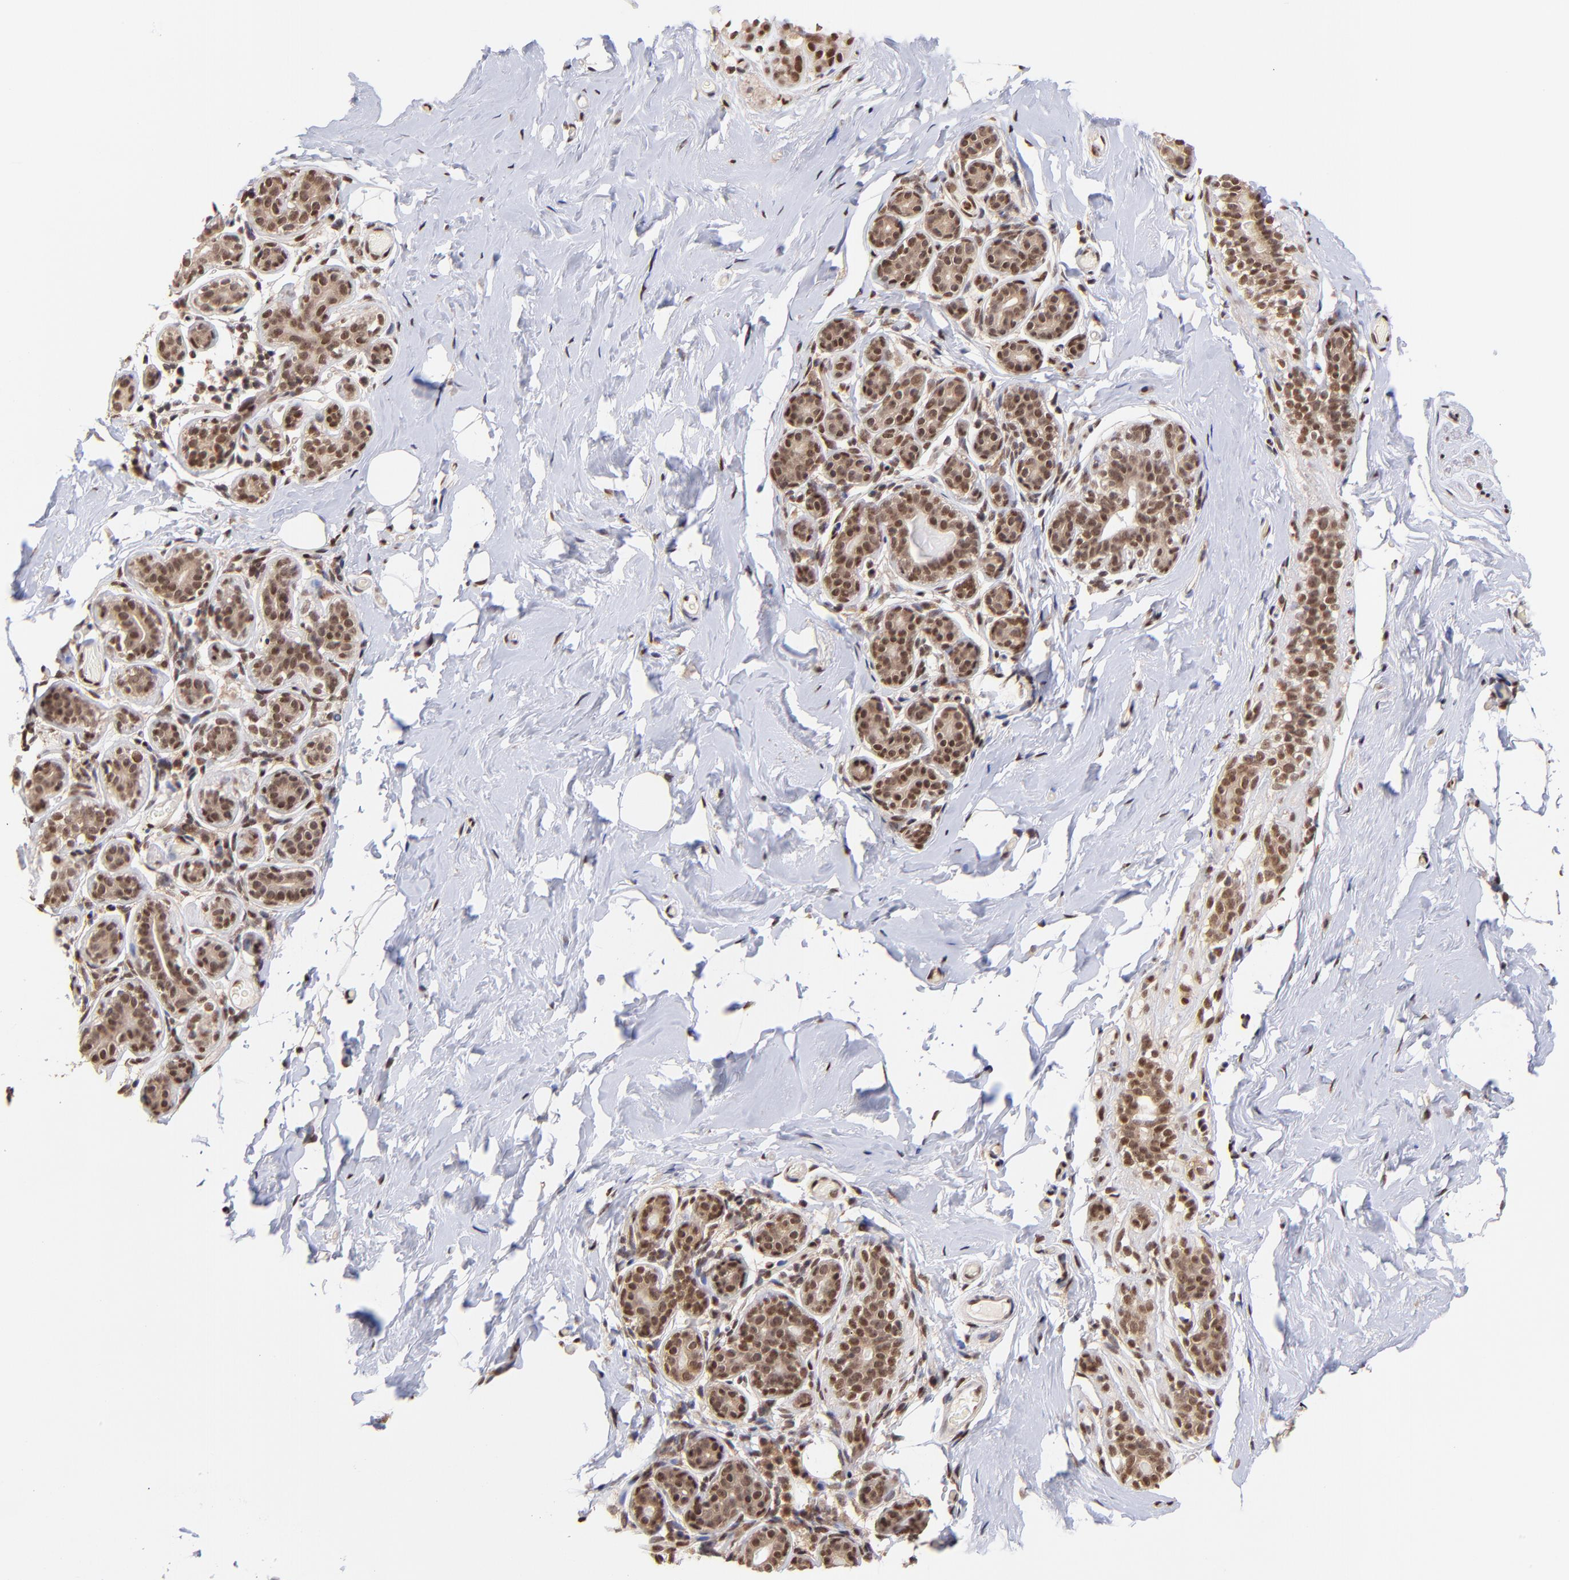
{"staining": {"intensity": "moderate", "quantity": ">75%", "location": "nuclear"}, "tissue": "breast", "cell_type": "Adipocytes", "image_type": "normal", "snomed": [{"axis": "morphology", "description": "Normal tissue, NOS"}, {"axis": "topography", "description": "Breast"}, {"axis": "topography", "description": "Soft tissue"}], "caption": "About >75% of adipocytes in unremarkable human breast display moderate nuclear protein expression as visualized by brown immunohistochemical staining.", "gene": "WDR25", "patient": {"sex": "female", "age": 75}}